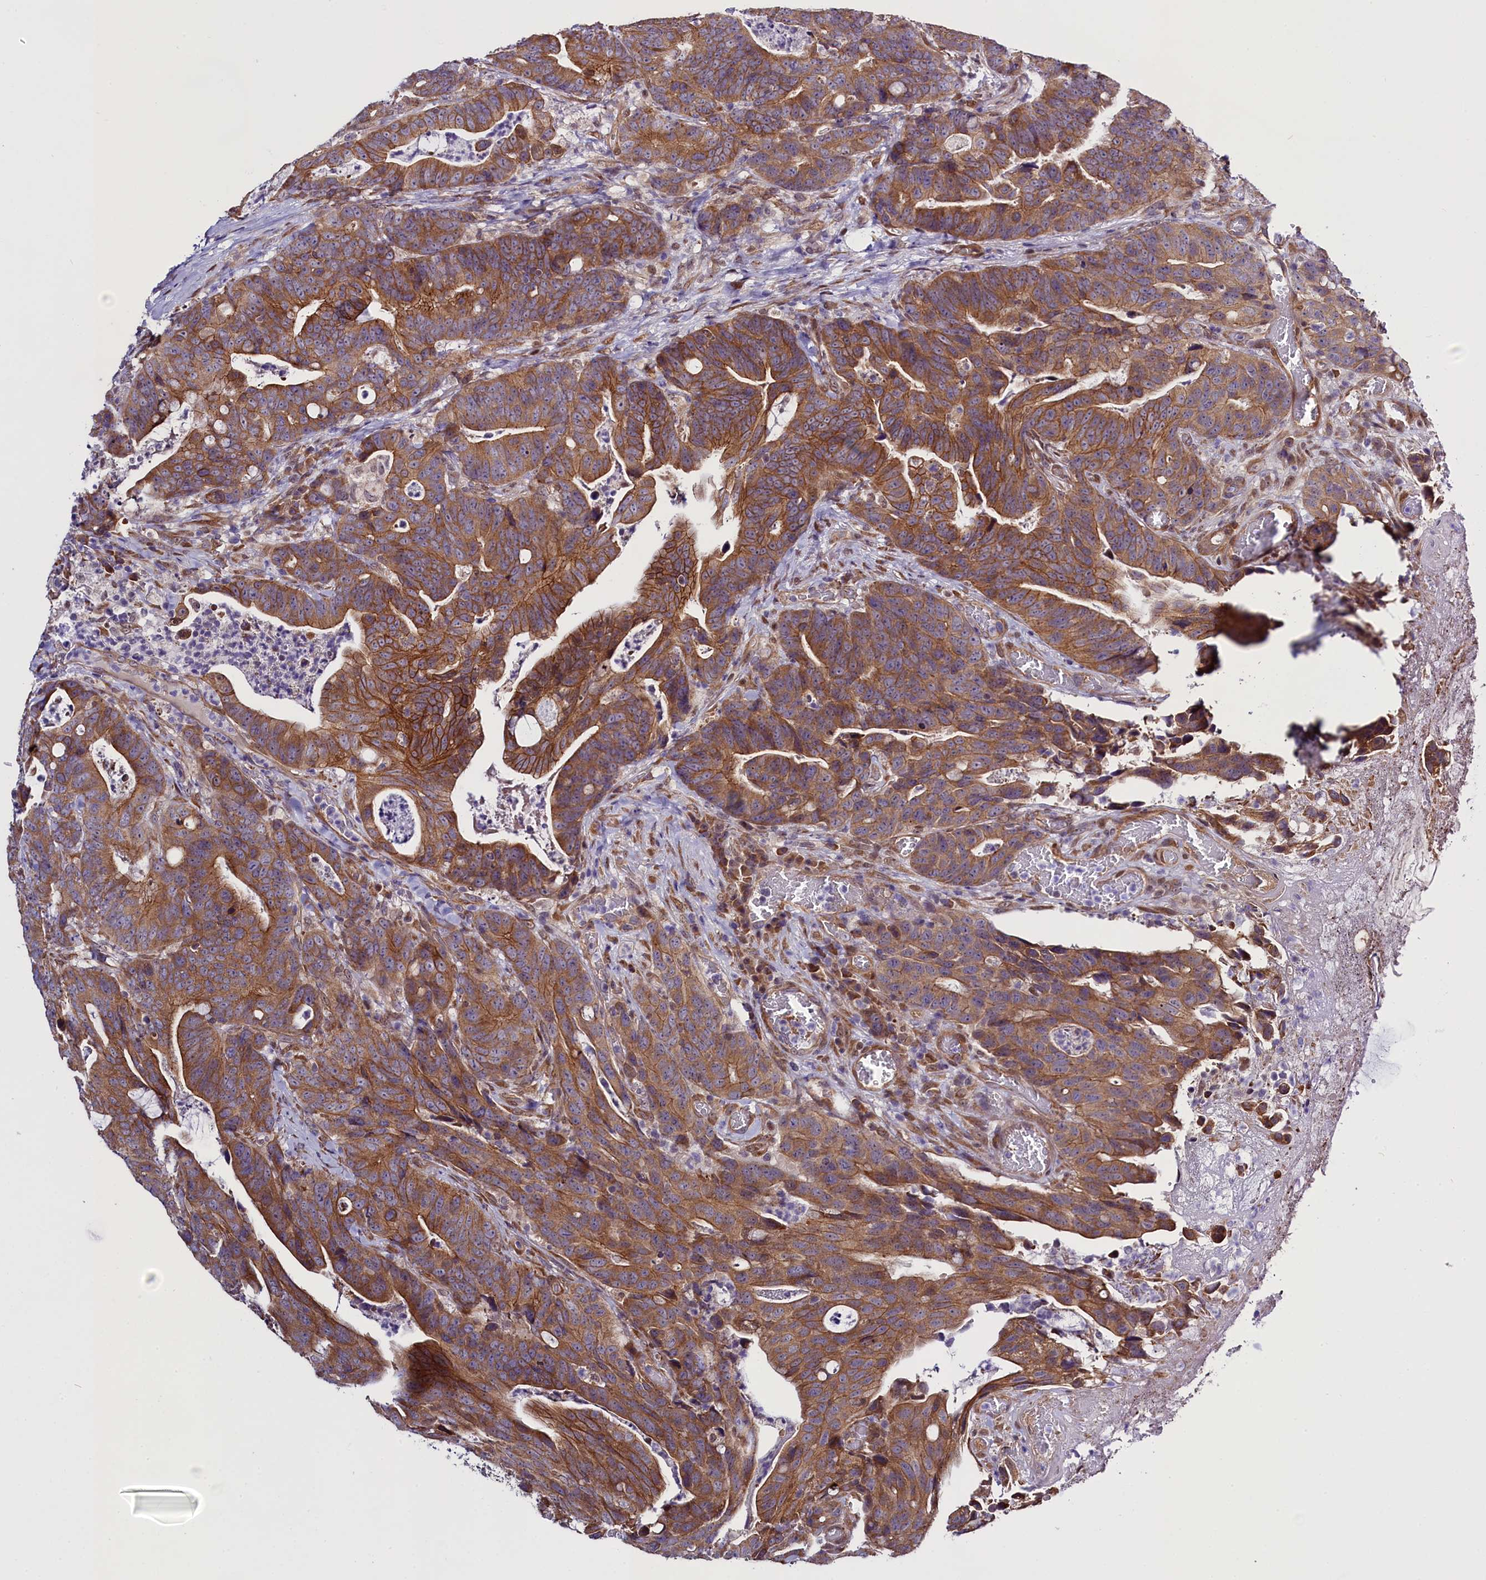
{"staining": {"intensity": "moderate", "quantity": ">75%", "location": "cytoplasmic/membranous"}, "tissue": "colorectal cancer", "cell_type": "Tumor cells", "image_type": "cancer", "snomed": [{"axis": "morphology", "description": "Adenocarcinoma, NOS"}, {"axis": "topography", "description": "Colon"}], "caption": "This image exhibits colorectal cancer (adenocarcinoma) stained with immunohistochemistry (IHC) to label a protein in brown. The cytoplasmic/membranous of tumor cells show moderate positivity for the protein. Nuclei are counter-stained blue.", "gene": "UACA", "patient": {"sex": "female", "age": 82}}